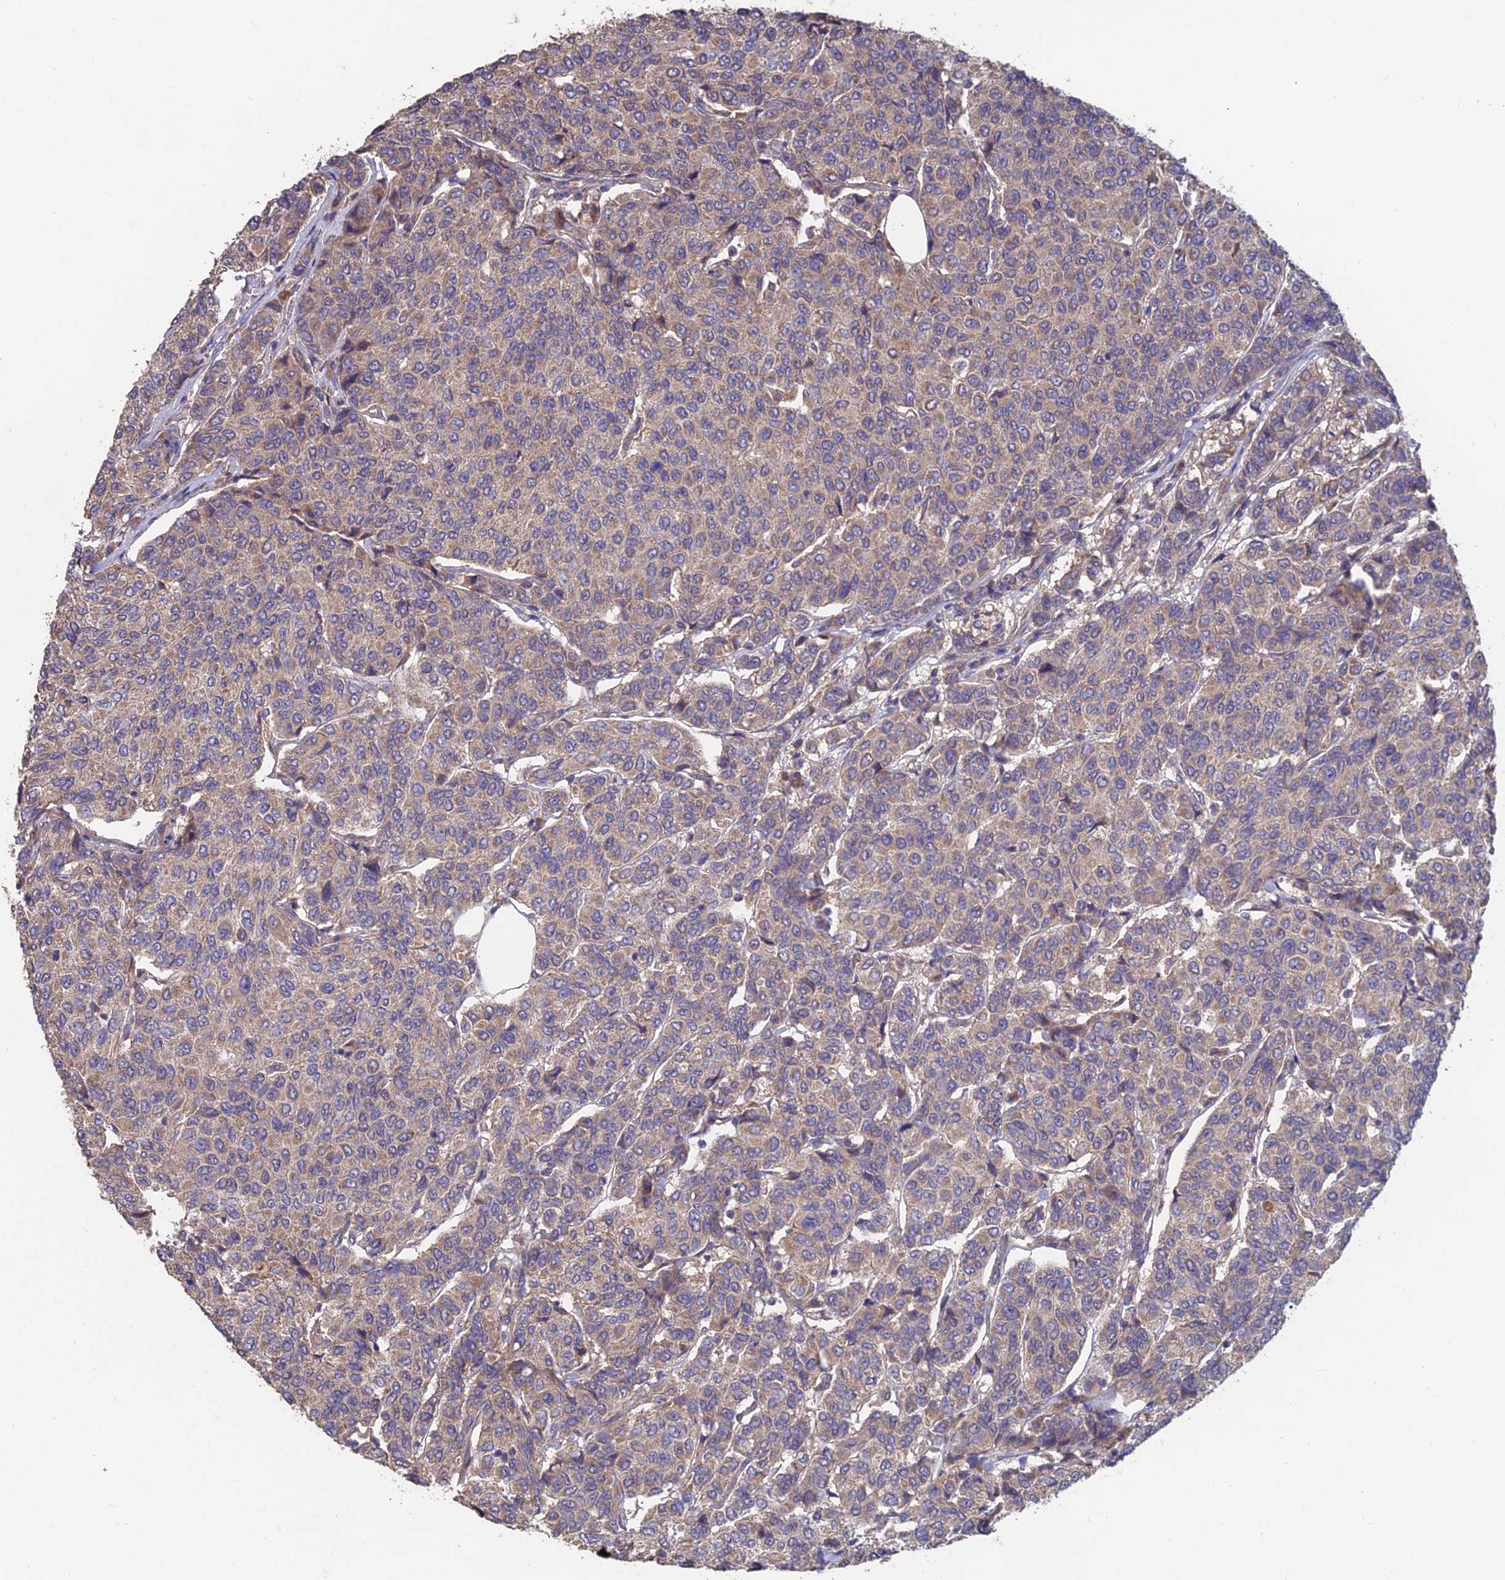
{"staining": {"intensity": "moderate", "quantity": "25%-75%", "location": "cytoplasmic/membranous"}, "tissue": "breast cancer", "cell_type": "Tumor cells", "image_type": "cancer", "snomed": [{"axis": "morphology", "description": "Duct carcinoma"}, {"axis": "topography", "description": "Breast"}], "caption": "Protein expression analysis of human invasive ductal carcinoma (breast) reveals moderate cytoplasmic/membranous staining in approximately 25%-75% of tumor cells. (DAB = brown stain, brightfield microscopy at high magnification).", "gene": "SHISA5", "patient": {"sex": "female", "age": 55}}